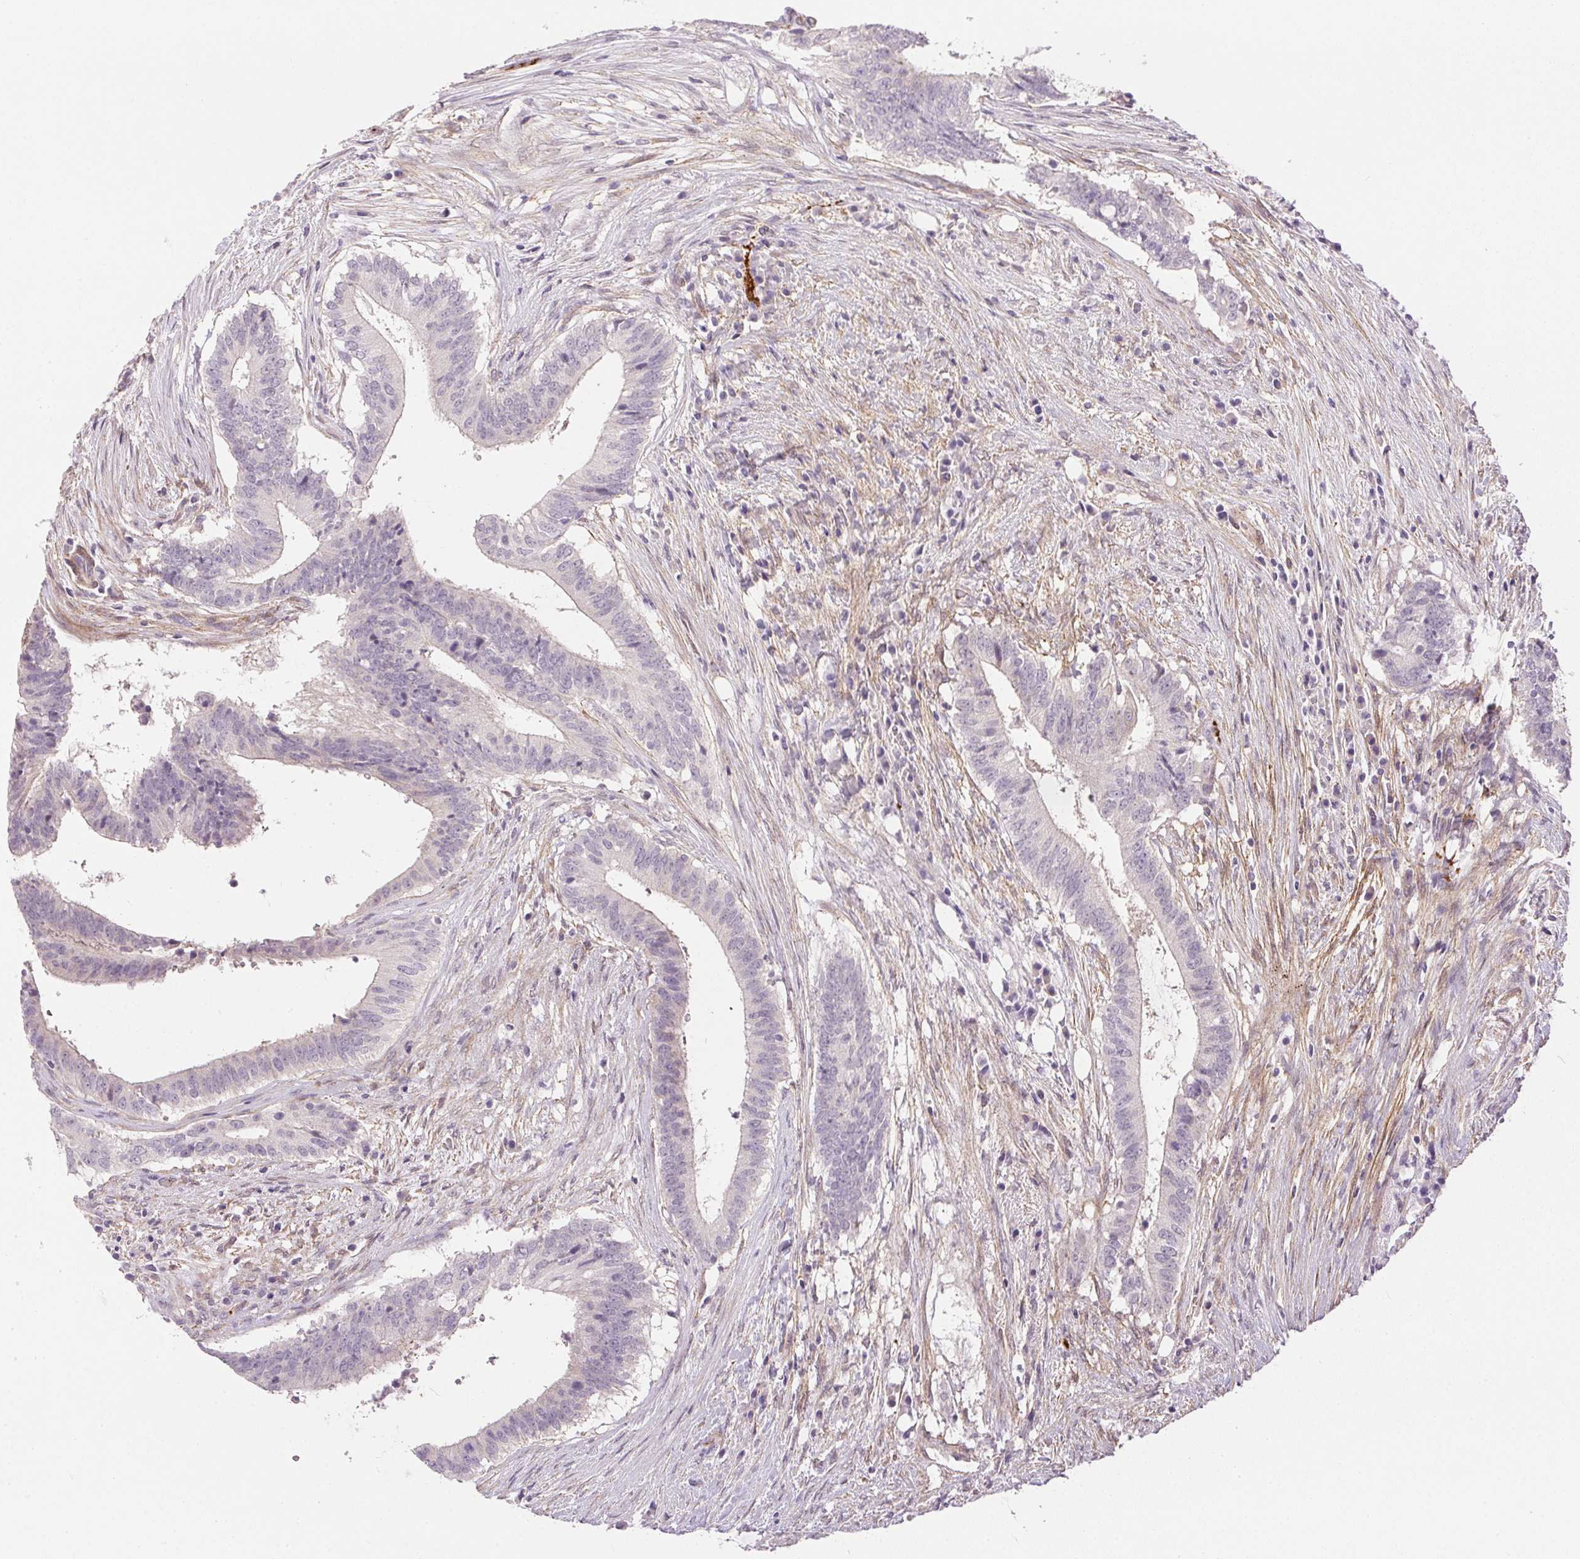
{"staining": {"intensity": "negative", "quantity": "none", "location": "none"}, "tissue": "colorectal cancer", "cell_type": "Tumor cells", "image_type": "cancer", "snomed": [{"axis": "morphology", "description": "Adenocarcinoma, NOS"}, {"axis": "topography", "description": "Colon"}], "caption": "Colorectal adenocarcinoma stained for a protein using immunohistochemistry (IHC) demonstrates no positivity tumor cells.", "gene": "PRL", "patient": {"sex": "female", "age": 43}}